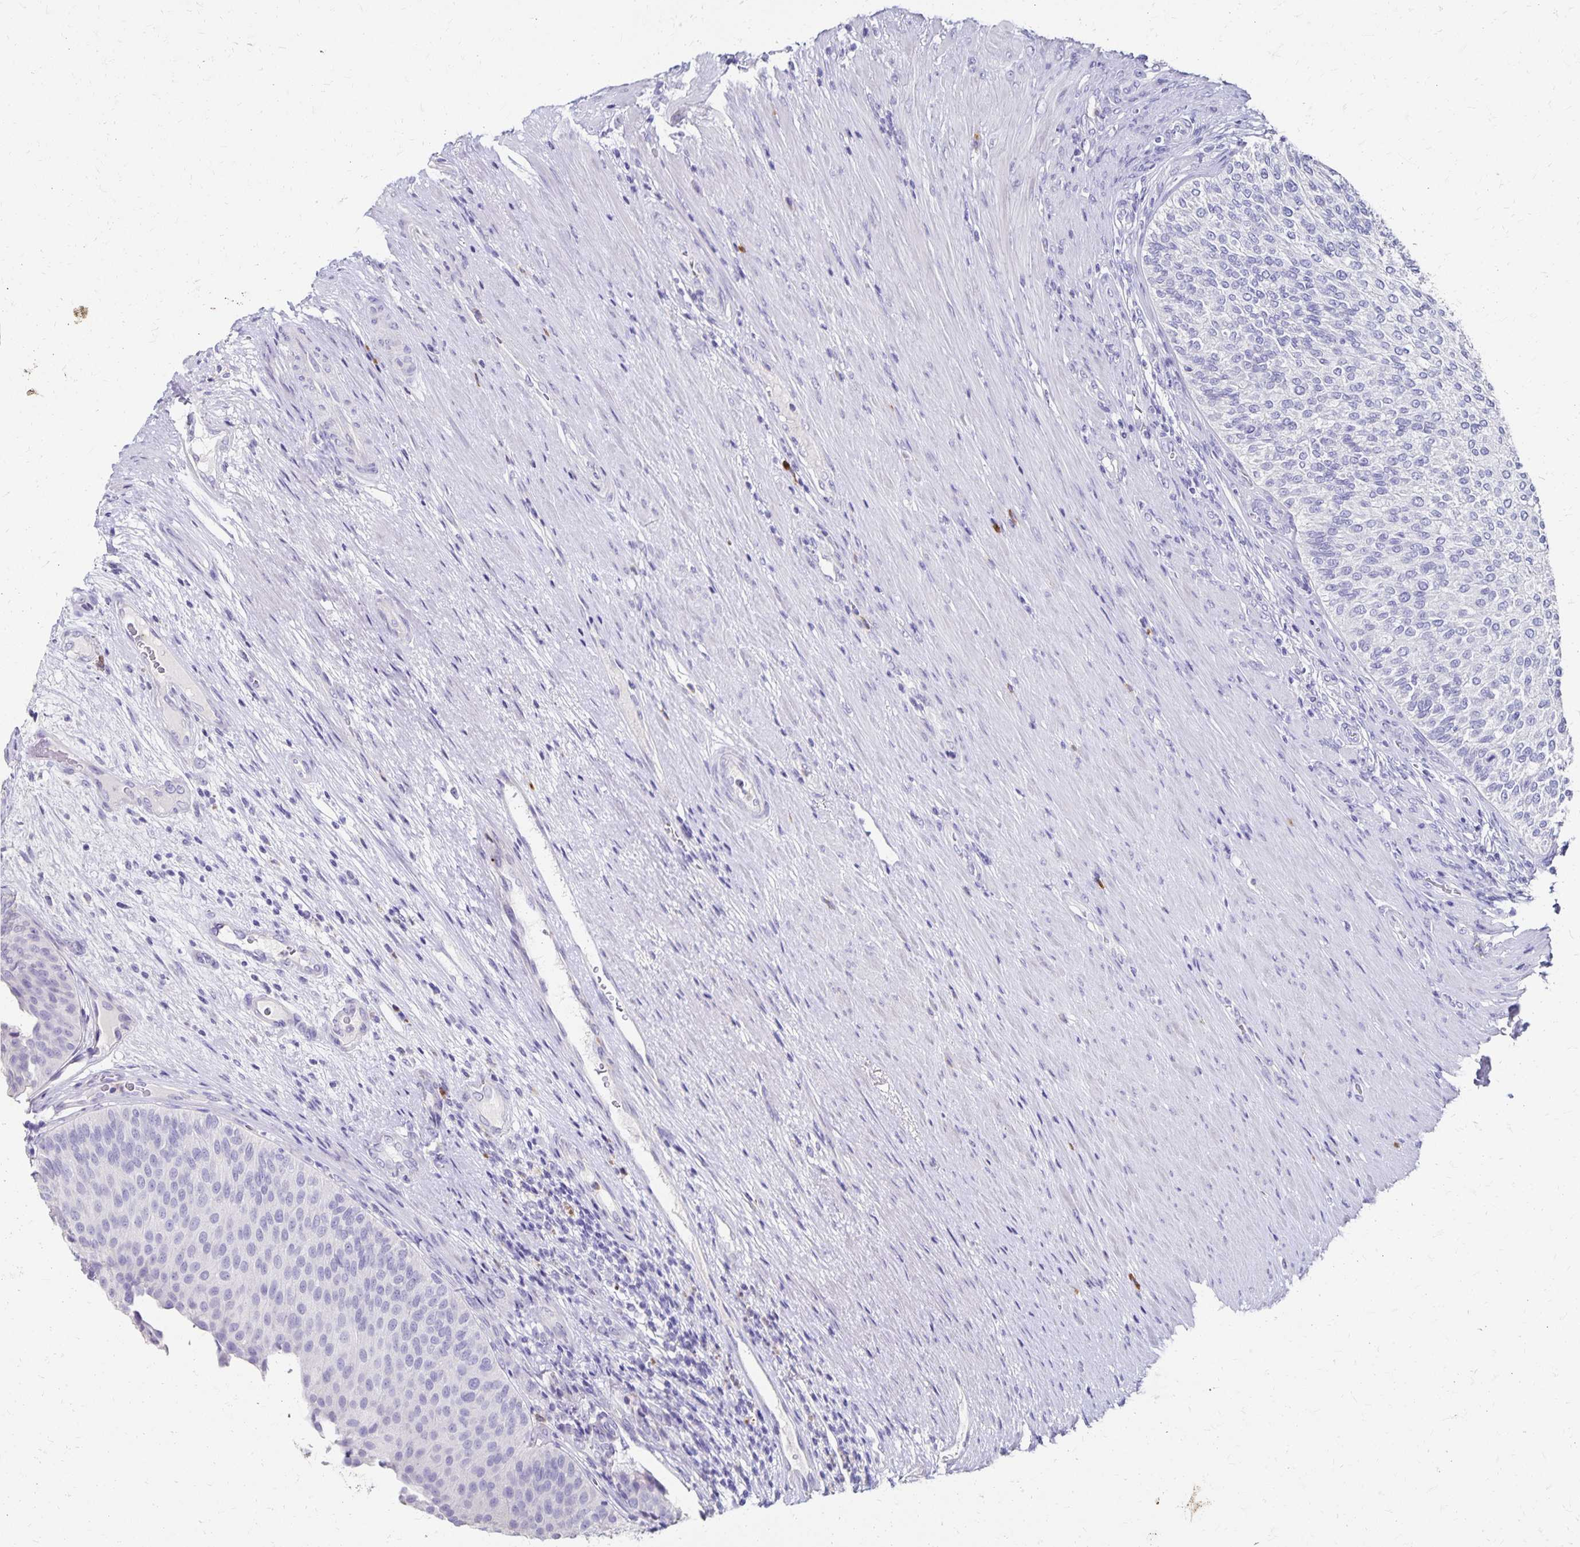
{"staining": {"intensity": "negative", "quantity": "none", "location": "none"}, "tissue": "urinary bladder", "cell_type": "Urothelial cells", "image_type": "normal", "snomed": [{"axis": "morphology", "description": "Normal tissue, NOS"}, {"axis": "topography", "description": "Urinary bladder"}, {"axis": "topography", "description": "Prostate"}], "caption": "Immunohistochemical staining of unremarkable urinary bladder displays no significant staining in urothelial cells.", "gene": "DYNLT4", "patient": {"sex": "male", "age": 77}}